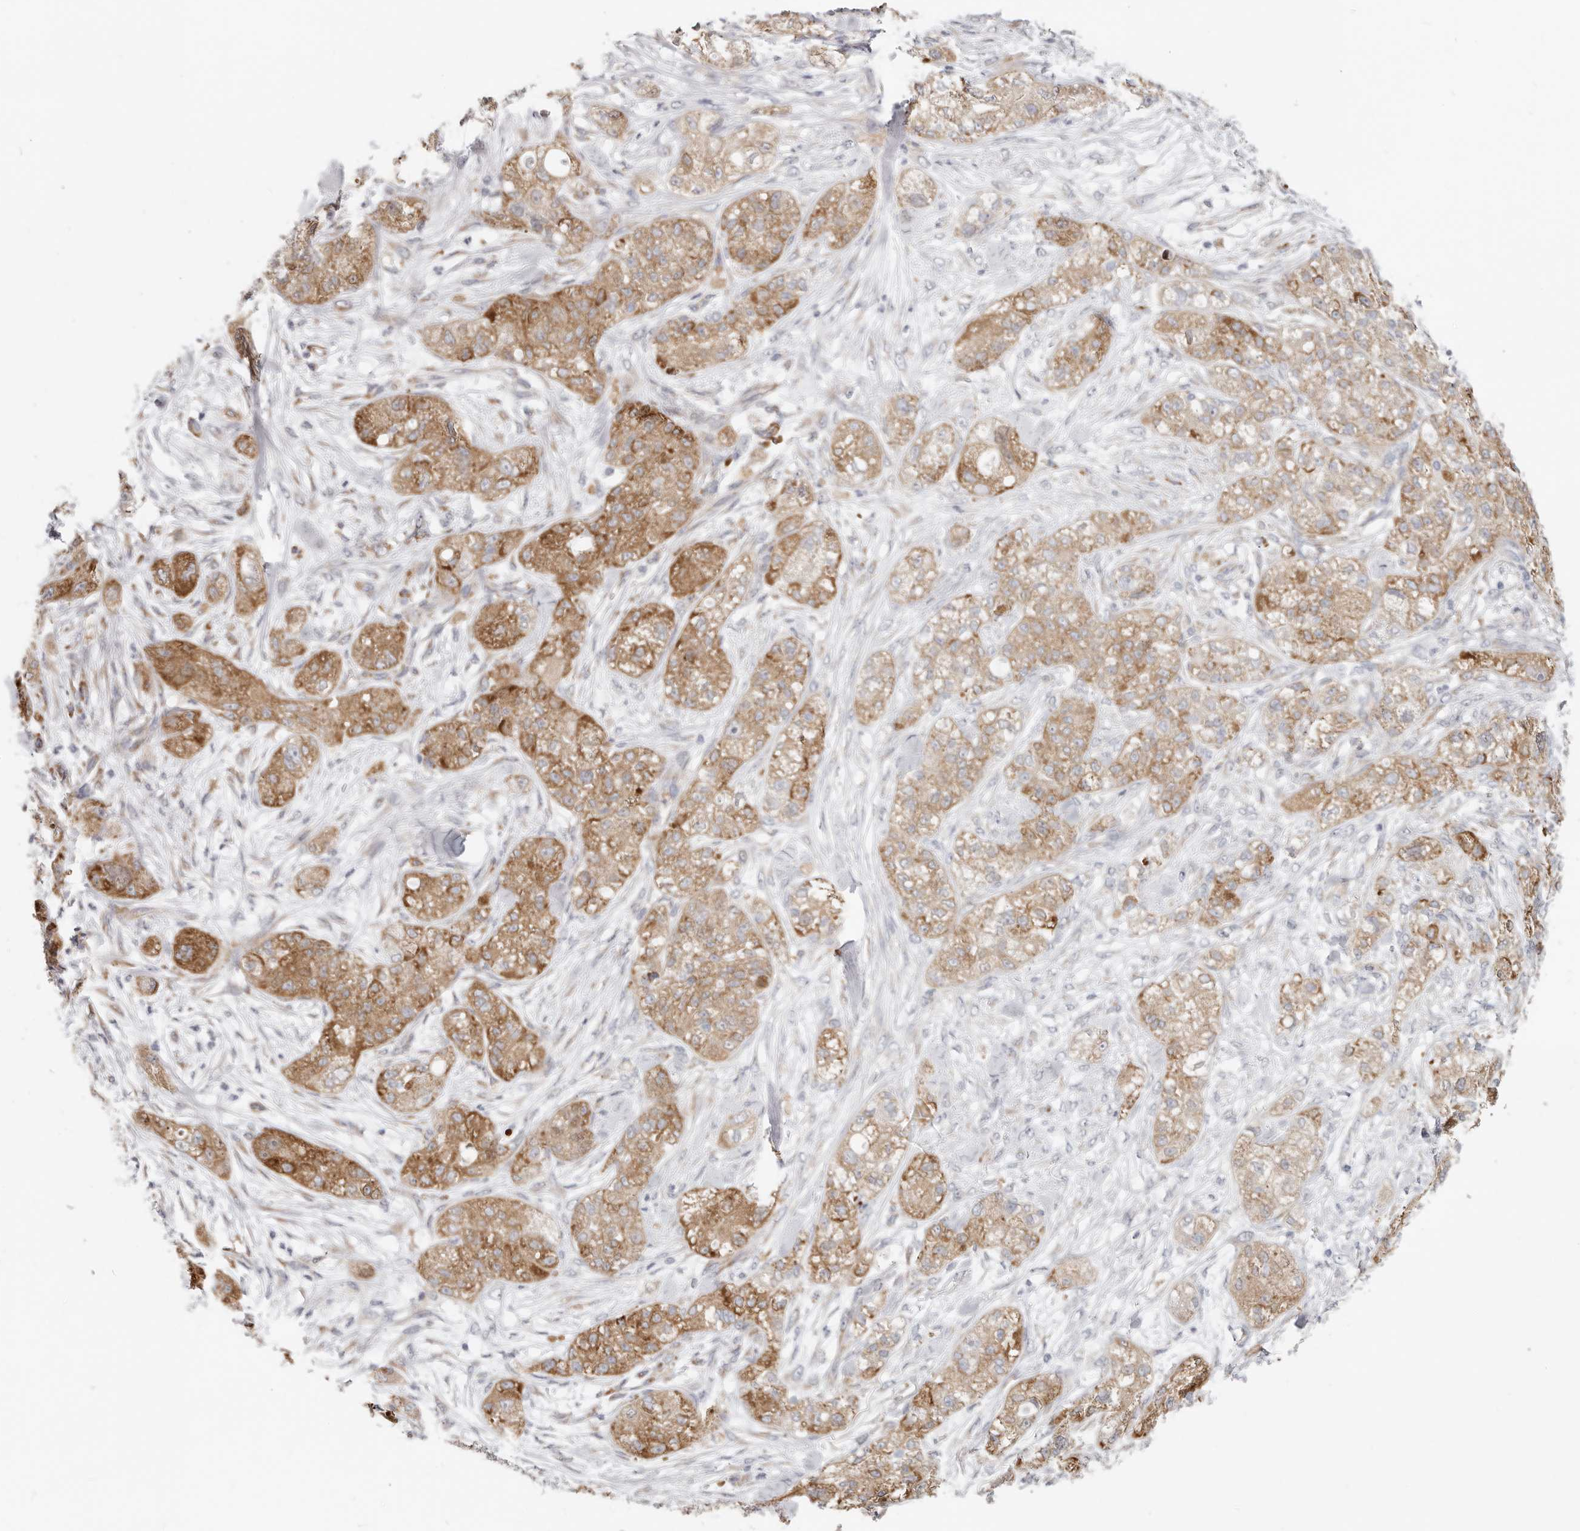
{"staining": {"intensity": "moderate", "quantity": ">75%", "location": "cytoplasmic/membranous"}, "tissue": "pancreatic cancer", "cell_type": "Tumor cells", "image_type": "cancer", "snomed": [{"axis": "morphology", "description": "Adenocarcinoma, NOS"}, {"axis": "topography", "description": "Pancreas"}], "caption": "This photomicrograph exhibits immunohistochemistry (IHC) staining of human pancreatic adenocarcinoma, with medium moderate cytoplasmic/membranous positivity in approximately >75% of tumor cells.", "gene": "IL32", "patient": {"sex": "female", "age": 78}}